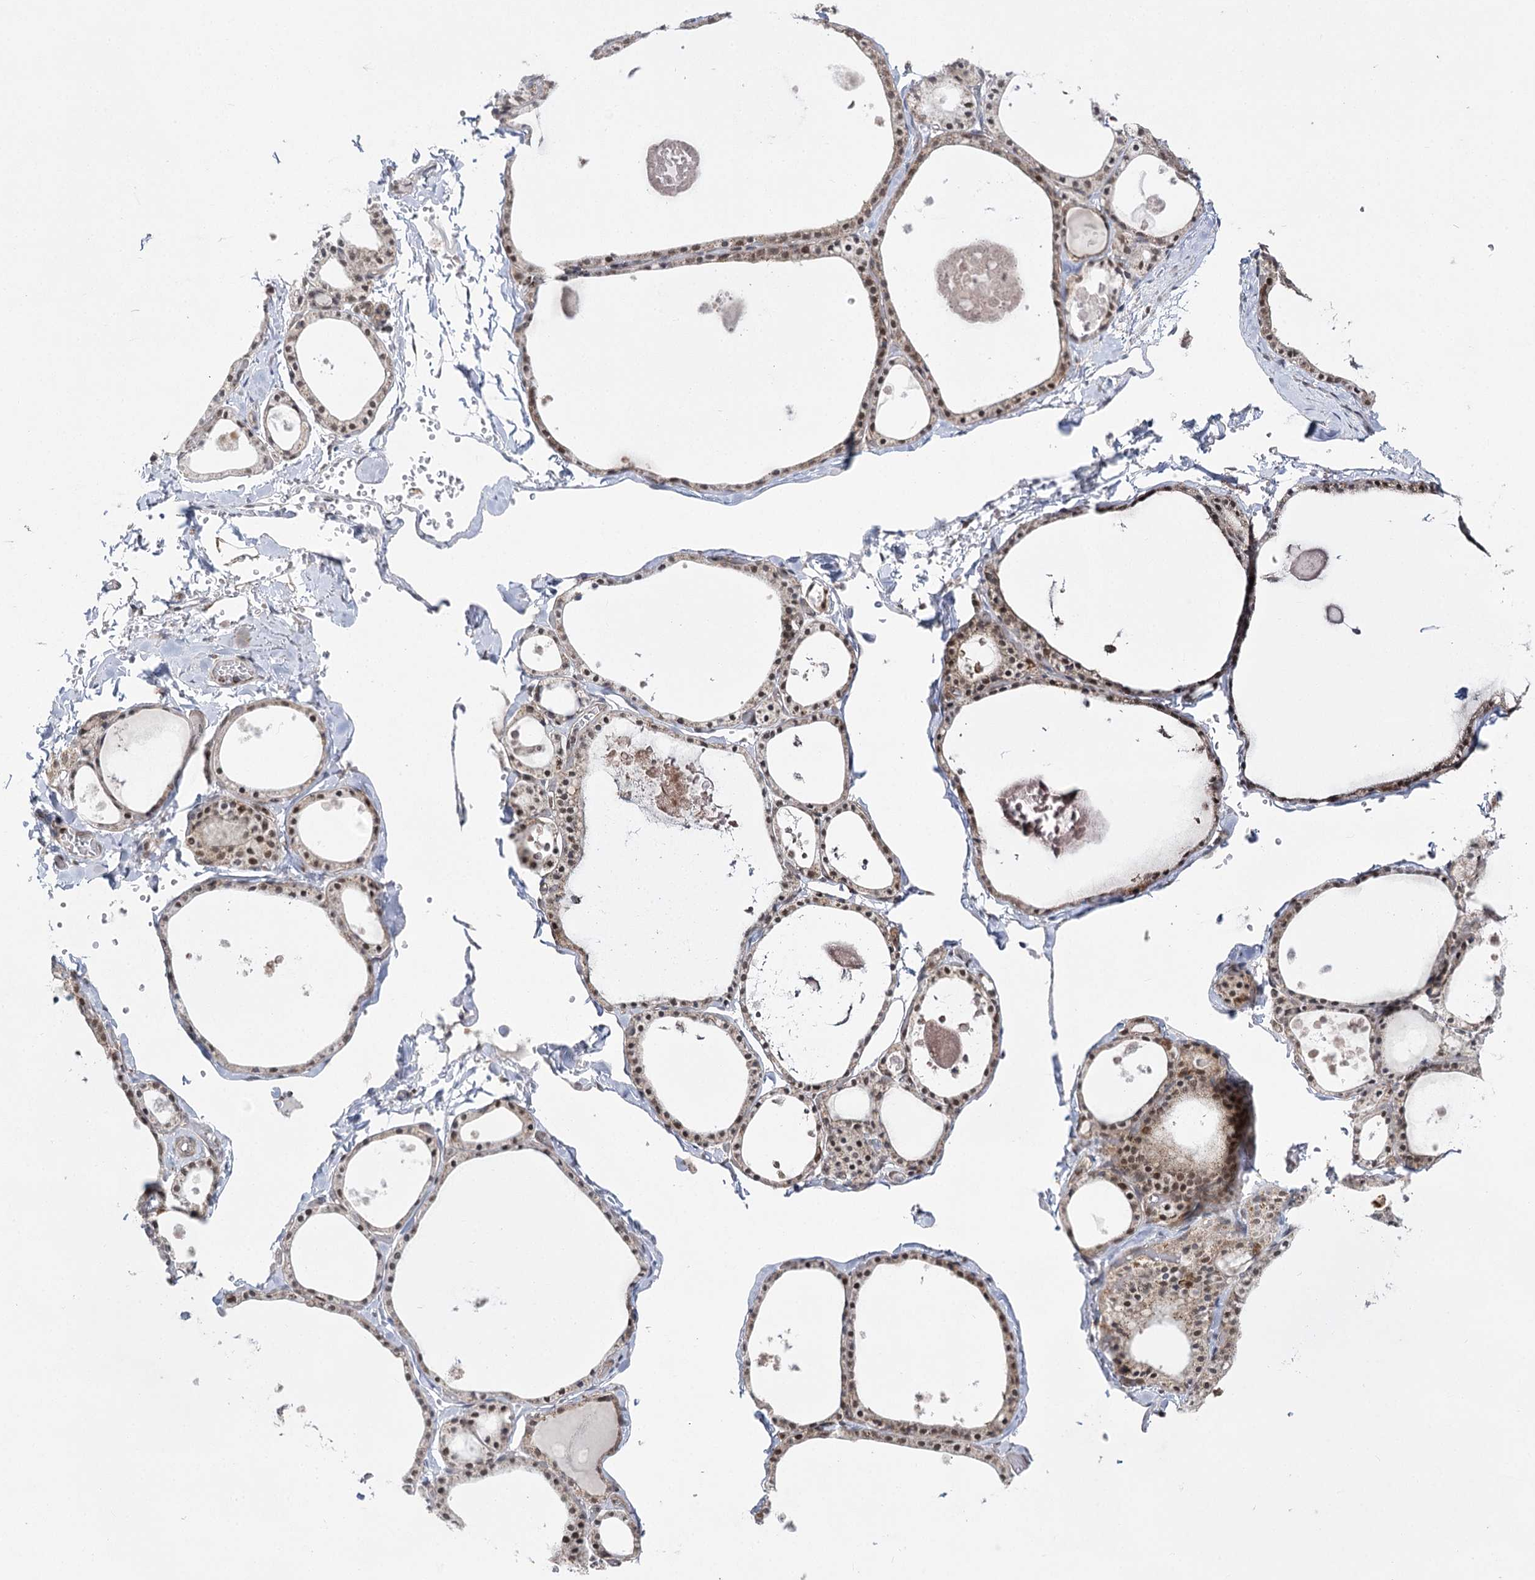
{"staining": {"intensity": "moderate", "quantity": ">75%", "location": "cytoplasmic/membranous,nuclear"}, "tissue": "thyroid gland", "cell_type": "Glandular cells", "image_type": "normal", "snomed": [{"axis": "morphology", "description": "Normal tissue, NOS"}, {"axis": "topography", "description": "Thyroid gland"}], "caption": "Glandular cells show medium levels of moderate cytoplasmic/membranous,nuclear expression in approximately >75% of cells in benign thyroid gland. The staining is performed using DAB (3,3'-diaminobenzidine) brown chromogen to label protein expression. The nuclei are counter-stained blue using hematoxylin.", "gene": "SLC4A1AP", "patient": {"sex": "male", "age": 56}}